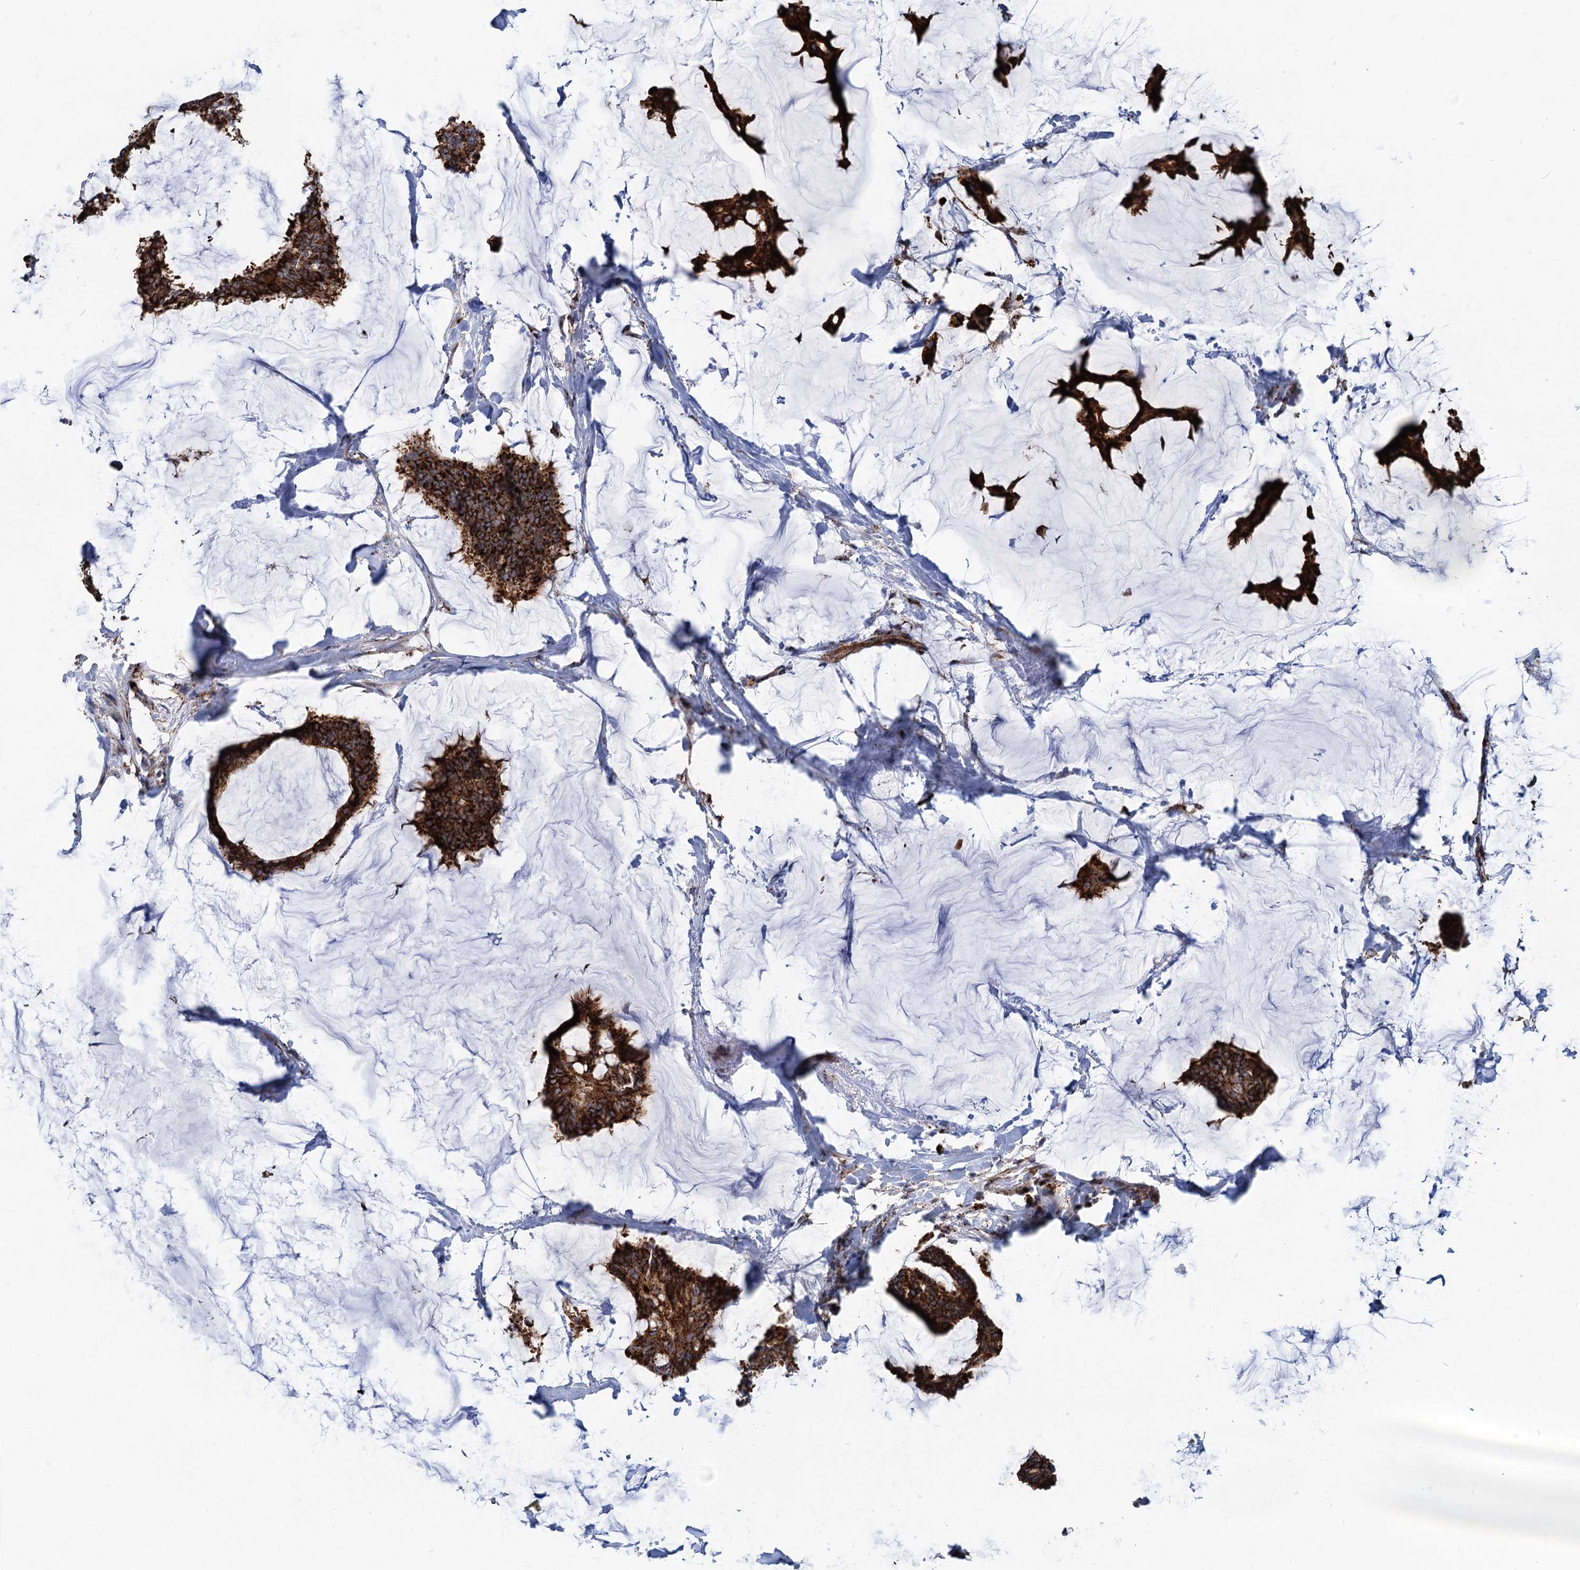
{"staining": {"intensity": "strong", "quantity": ">75%", "location": "cytoplasmic/membranous"}, "tissue": "breast cancer", "cell_type": "Tumor cells", "image_type": "cancer", "snomed": [{"axis": "morphology", "description": "Duct carcinoma"}, {"axis": "topography", "description": "Breast"}], "caption": "The image displays staining of breast cancer, revealing strong cytoplasmic/membranous protein expression (brown color) within tumor cells.", "gene": "SUPT20H", "patient": {"sex": "female", "age": 93}}